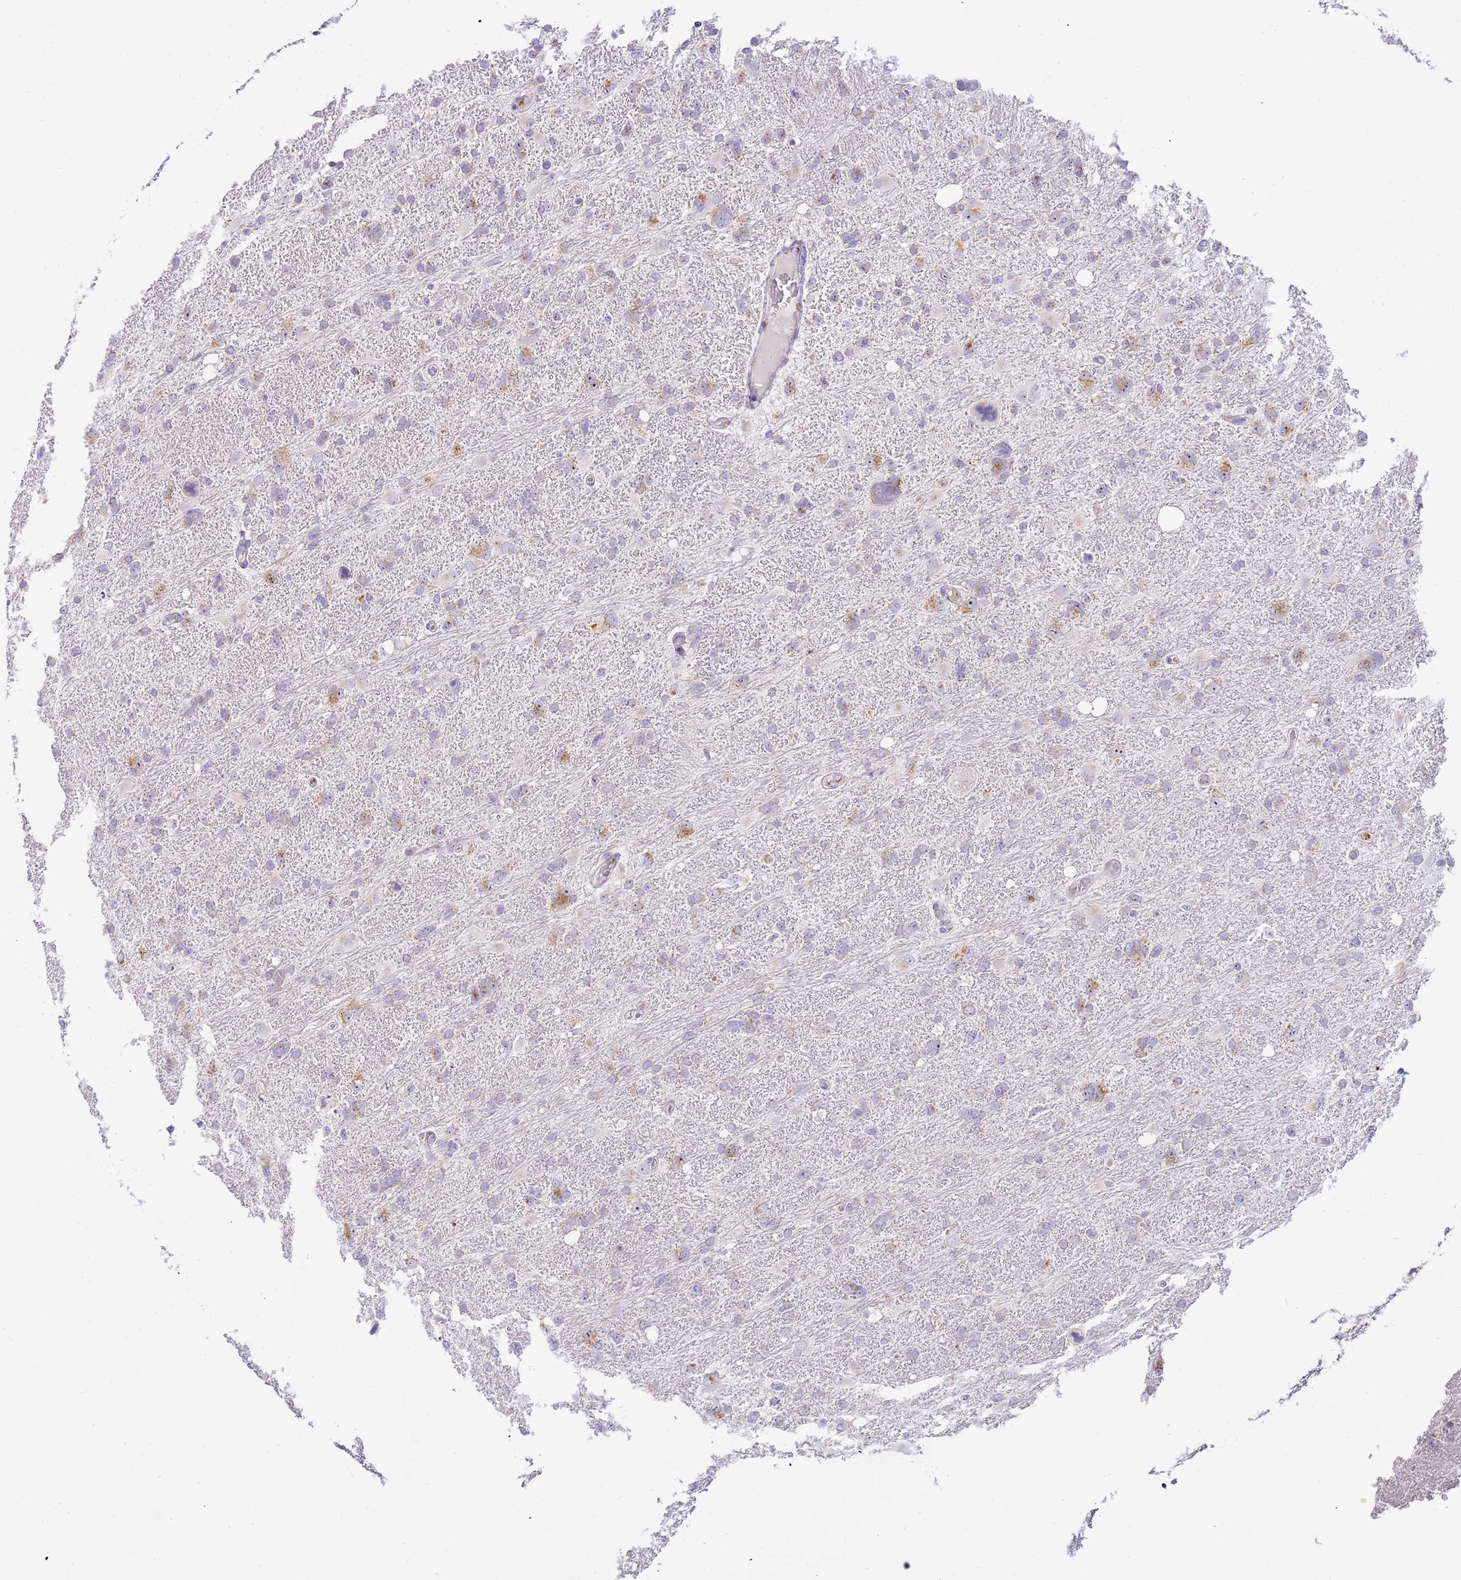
{"staining": {"intensity": "moderate", "quantity": "<25%", "location": "cytoplasmic/membranous"}, "tissue": "glioma", "cell_type": "Tumor cells", "image_type": "cancer", "snomed": [{"axis": "morphology", "description": "Glioma, malignant, High grade"}, {"axis": "topography", "description": "Brain"}], "caption": "Malignant glioma (high-grade) stained with IHC displays moderate cytoplasmic/membranous positivity in approximately <25% of tumor cells.", "gene": "DNAJA3", "patient": {"sex": "male", "age": 61}}